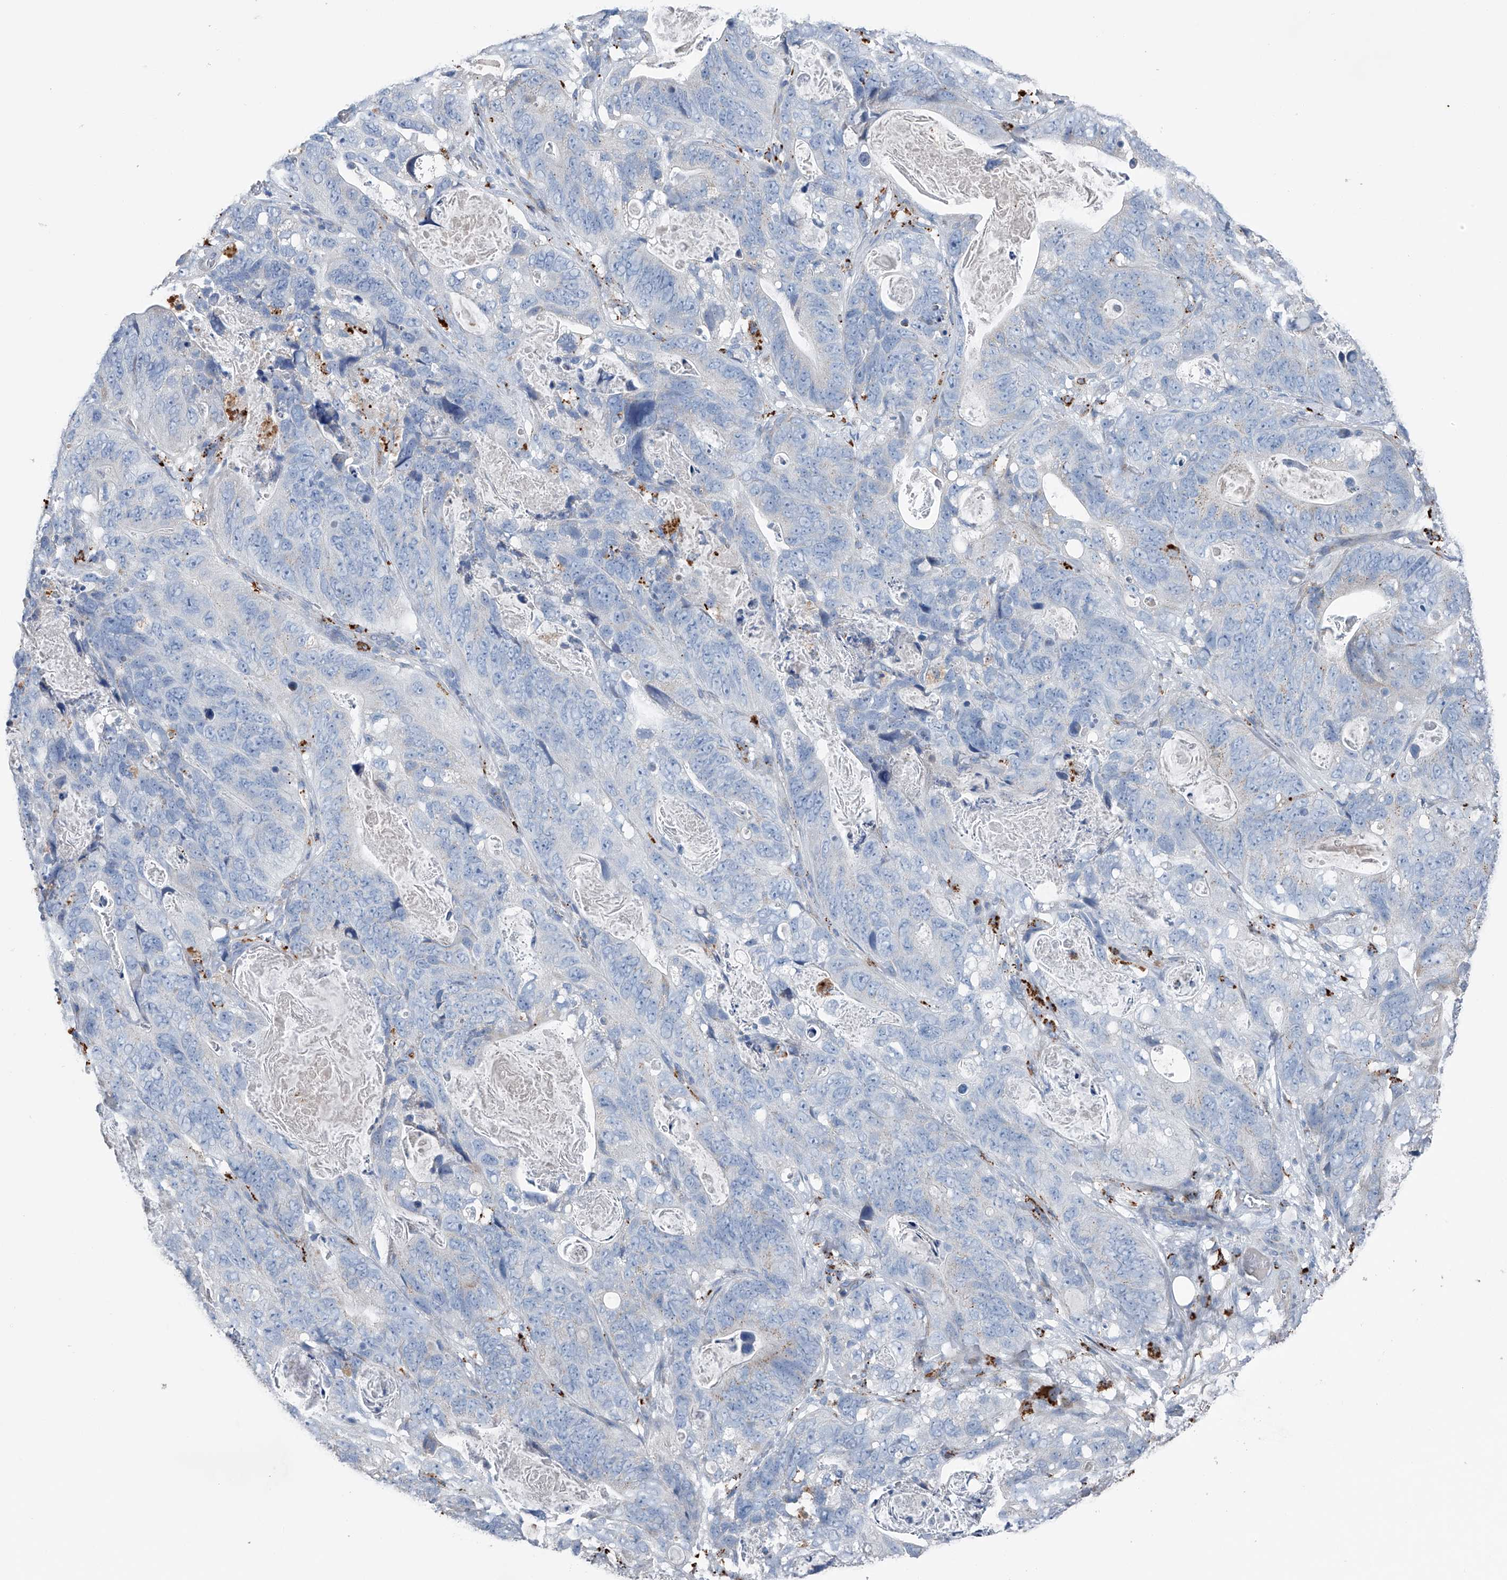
{"staining": {"intensity": "negative", "quantity": "none", "location": "none"}, "tissue": "stomach cancer", "cell_type": "Tumor cells", "image_type": "cancer", "snomed": [{"axis": "morphology", "description": "Normal tissue, NOS"}, {"axis": "morphology", "description": "Adenocarcinoma, NOS"}, {"axis": "topography", "description": "Stomach"}], "caption": "Immunohistochemical staining of human adenocarcinoma (stomach) shows no significant staining in tumor cells.", "gene": "ZNF772", "patient": {"sex": "female", "age": 89}}